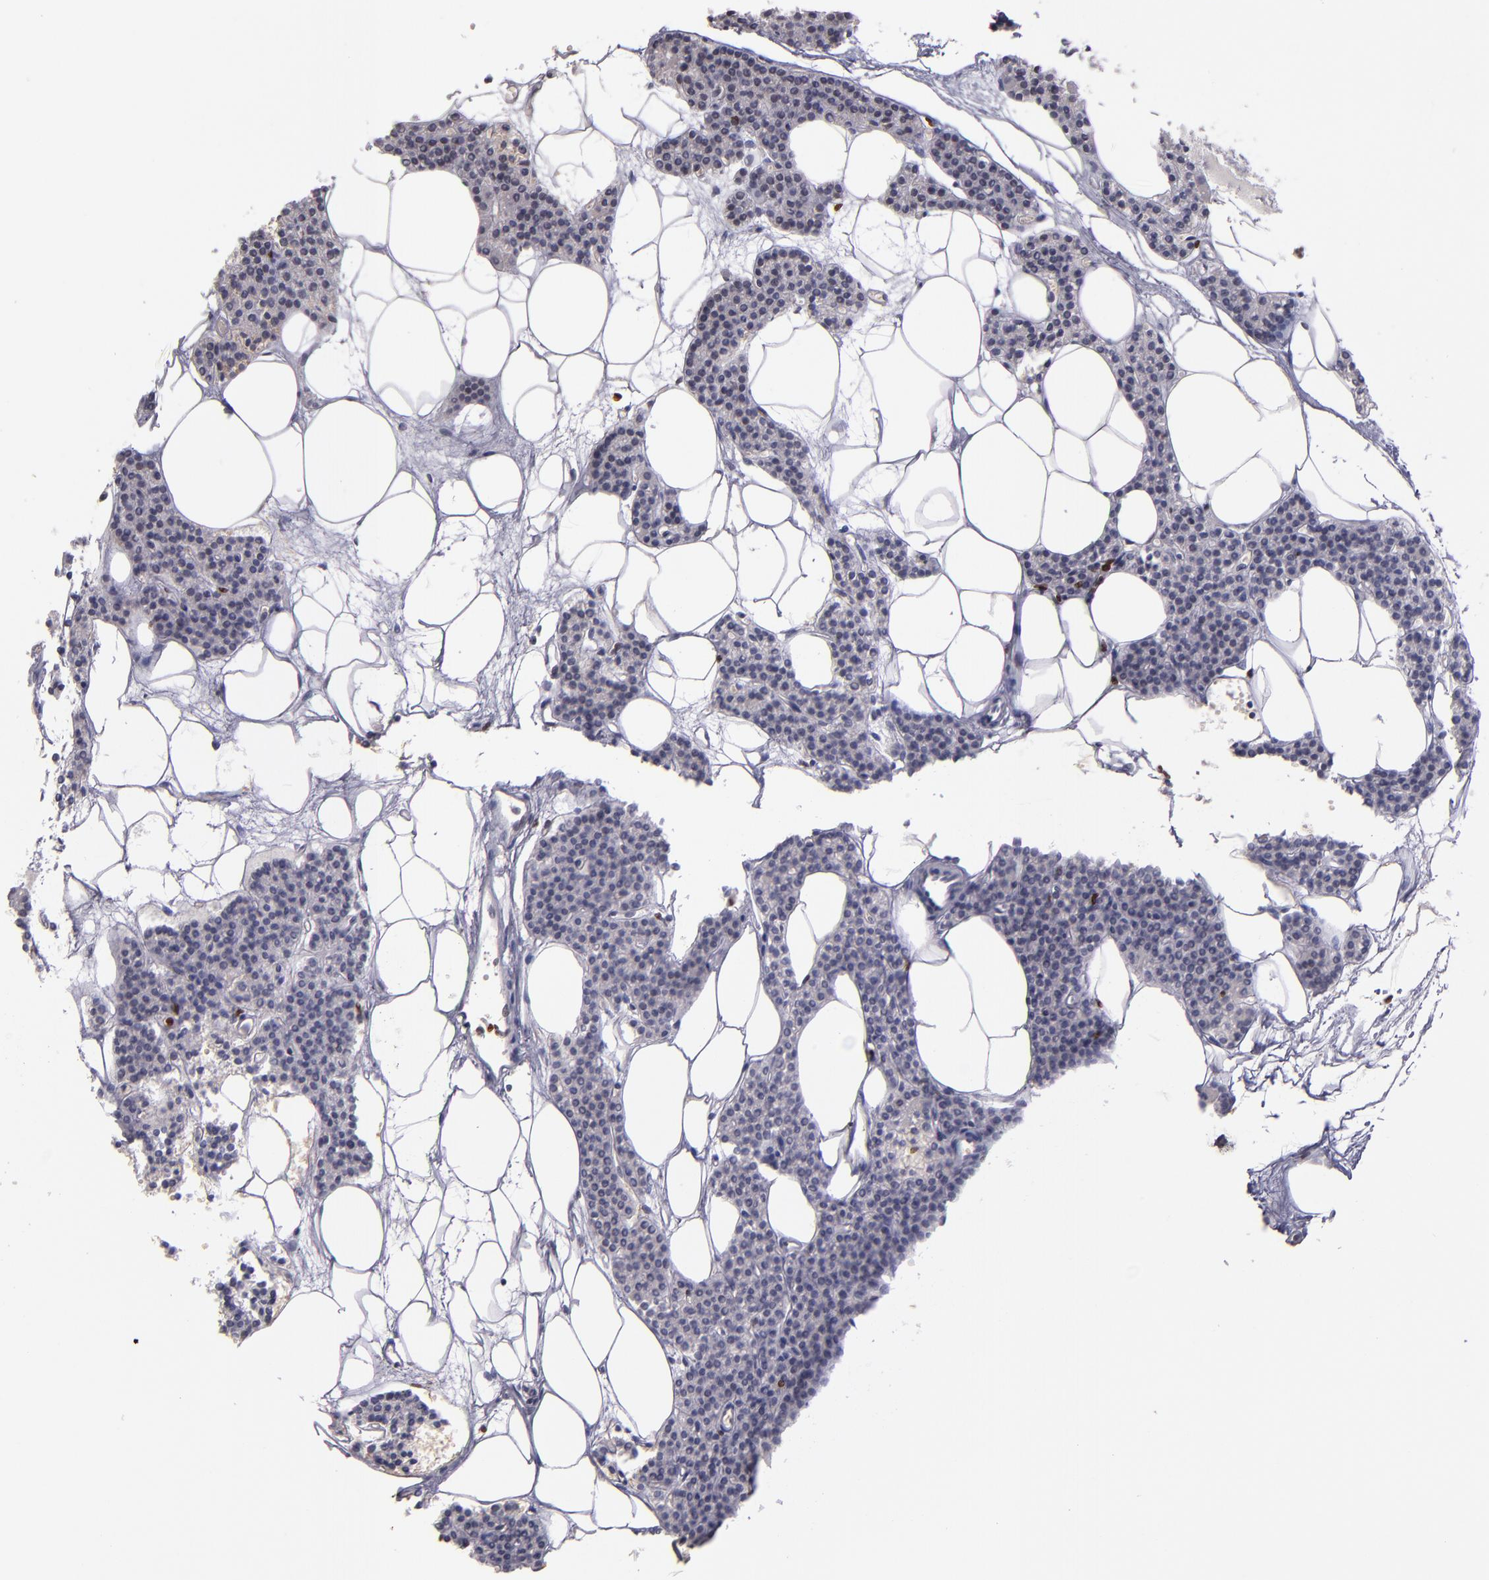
{"staining": {"intensity": "weak", "quantity": "25%-75%", "location": "nuclear"}, "tissue": "parathyroid gland", "cell_type": "Glandular cells", "image_type": "normal", "snomed": [{"axis": "morphology", "description": "Normal tissue, NOS"}, {"axis": "topography", "description": "Parathyroid gland"}], "caption": "Immunohistochemistry (DAB) staining of normal human parathyroid gland displays weak nuclear protein positivity in about 25%-75% of glandular cells.", "gene": "CDKL5", "patient": {"sex": "male", "age": 24}}